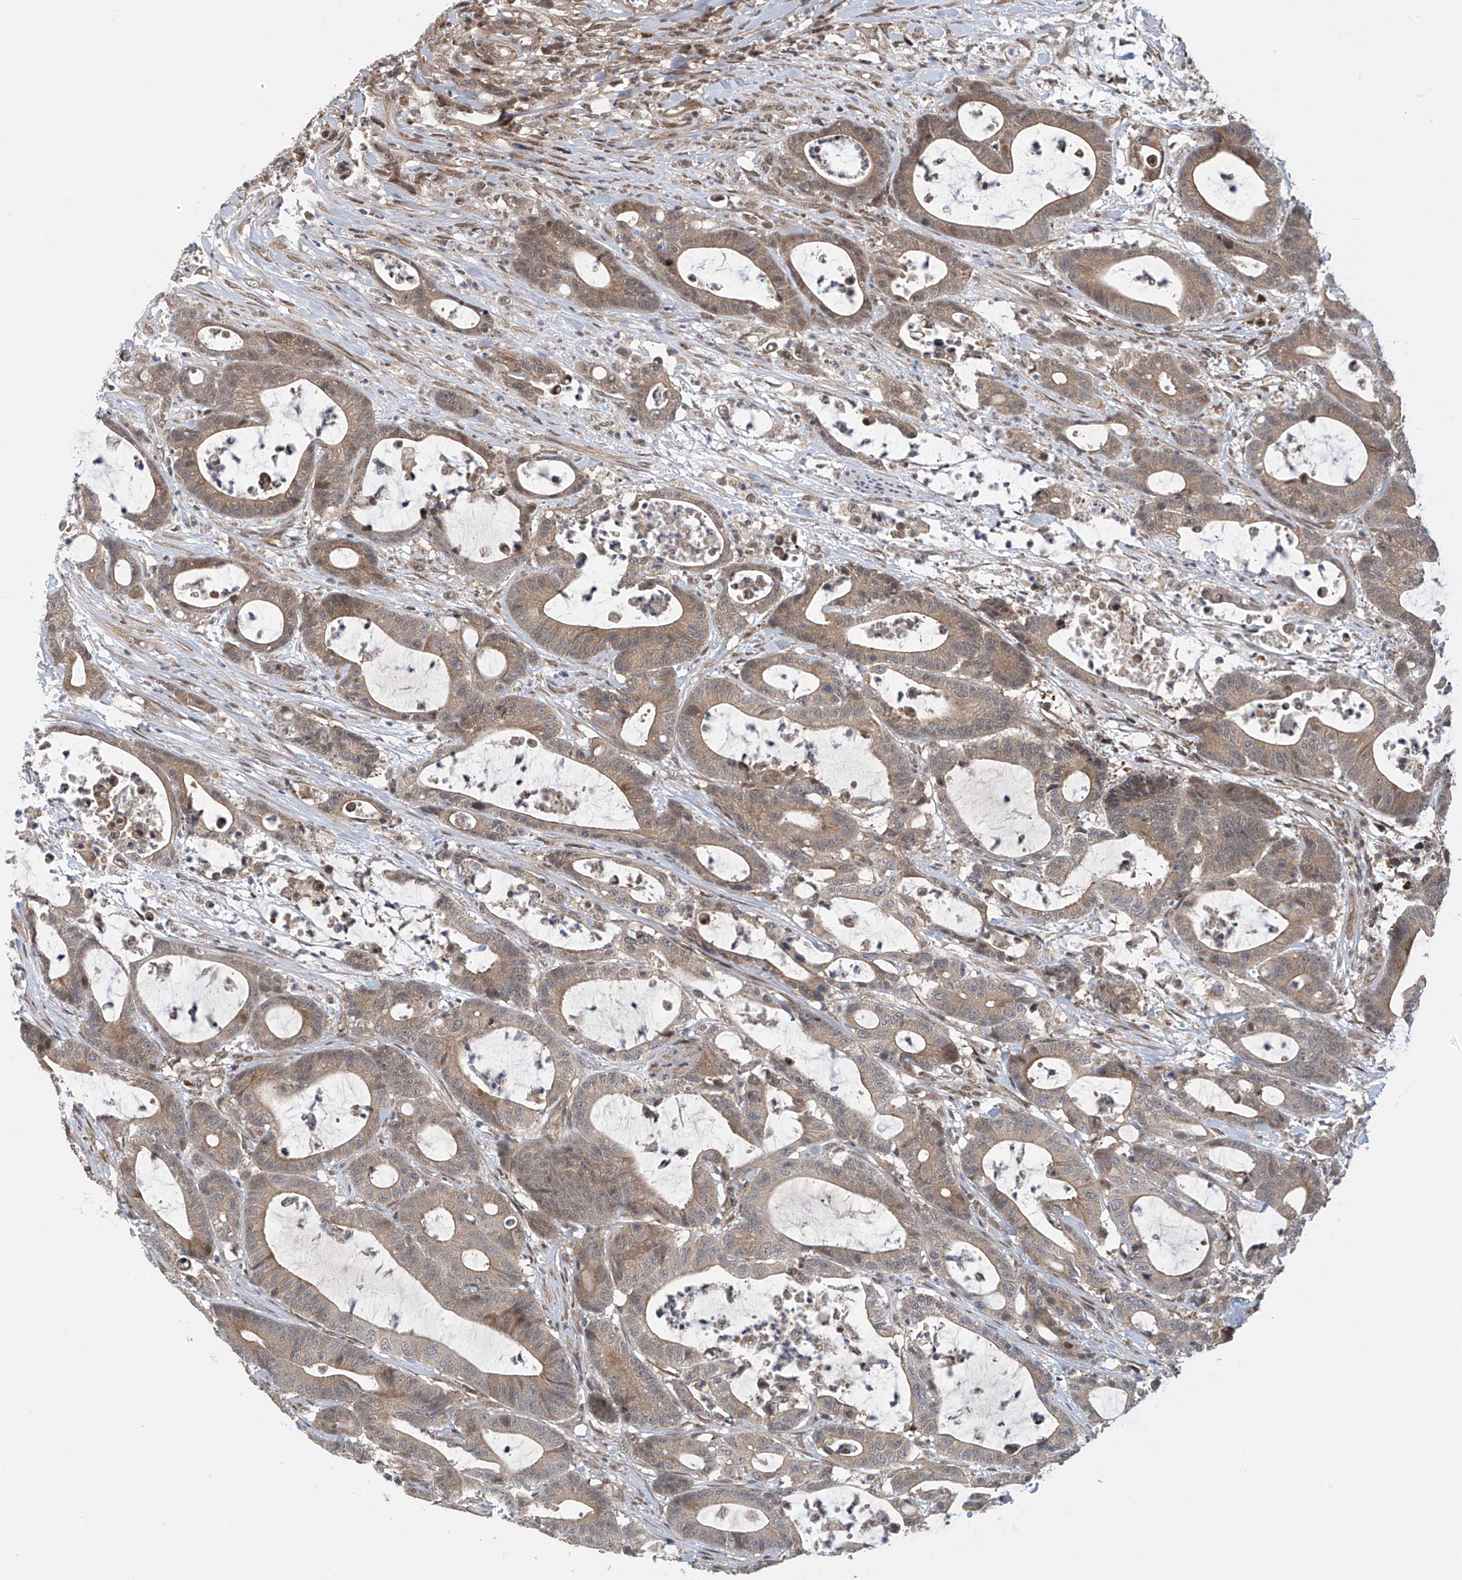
{"staining": {"intensity": "weak", "quantity": ">75%", "location": "cytoplasmic/membranous"}, "tissue": "colorectal cancer", "cell_type": "Tumor cells", "image_type": "cancer", "snomed": [{"axis": "morphology", "description": "Adenocarcinoma, NOS"}, {"axis": "topography", "description": "Colon"}], "caption": "Immunohistochemical staining of colorectal cancer exhibits low levels of weak cytoplasmic/membranous positivity in approximately >75% of tumor cells. The protein of interest is shown in brown color, while the nuclei are stained blue.", "gene": "ABHD13", "patient": {"sex": "female", "age": 84}}